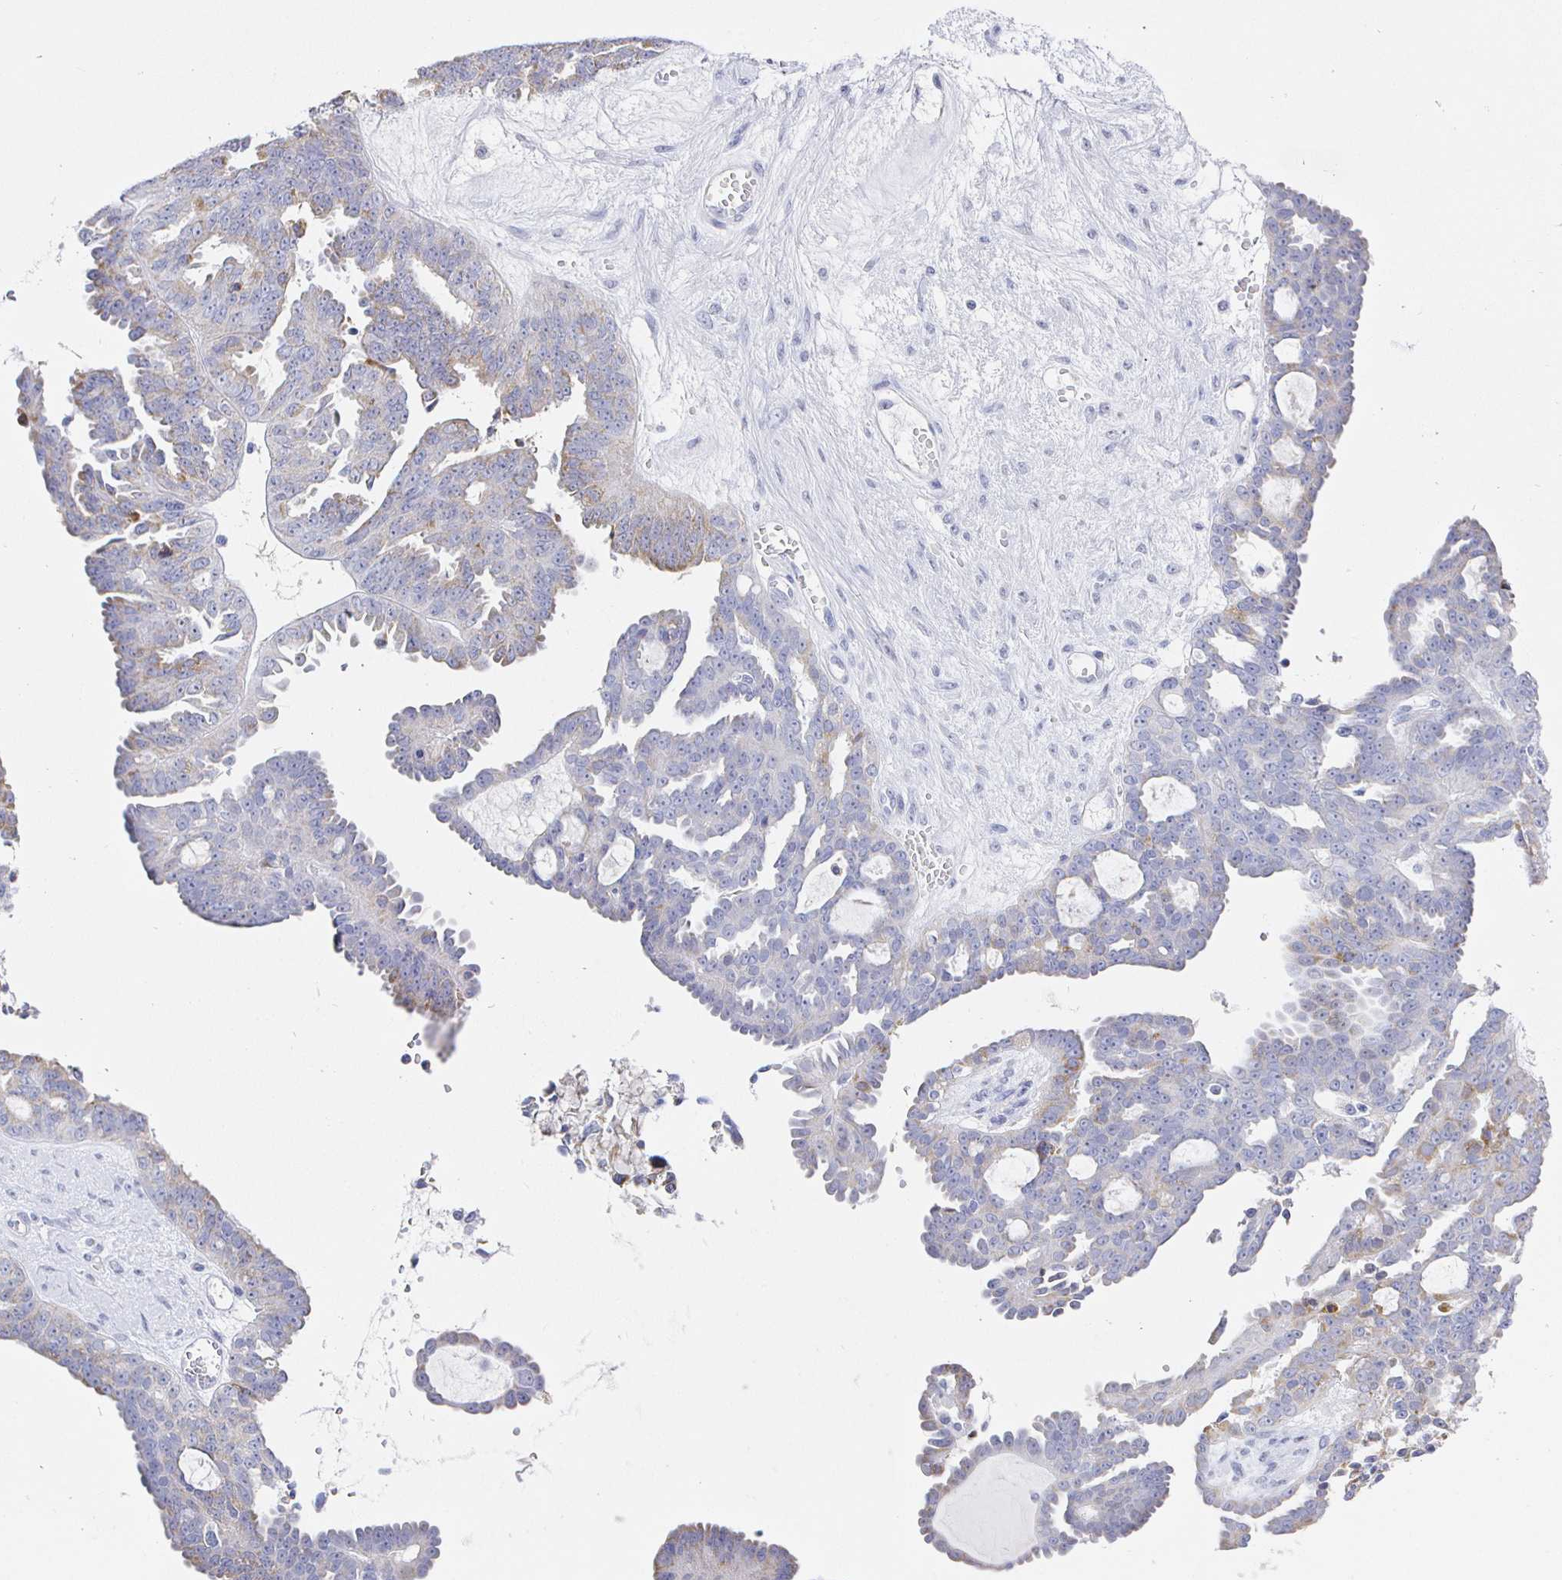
{"staining": {"intensity": "negative", "quantity": "none", "location": "none"}, "tissue": "ovarian cancer", "cell_type": "Tumor cells", "image_type": "cancer", "snomed": [{"axis": "morphology", "description": "Cystadenocarcinoma, serous, NOS"}, {"axis": "topography", "description": "Ovary"}], "caption": "There is no significant expression in tumor cells of ovarian serous cystadenocarcinoma.", "gene": "CR2", "patient": {"sex": "female", "age": 71}}